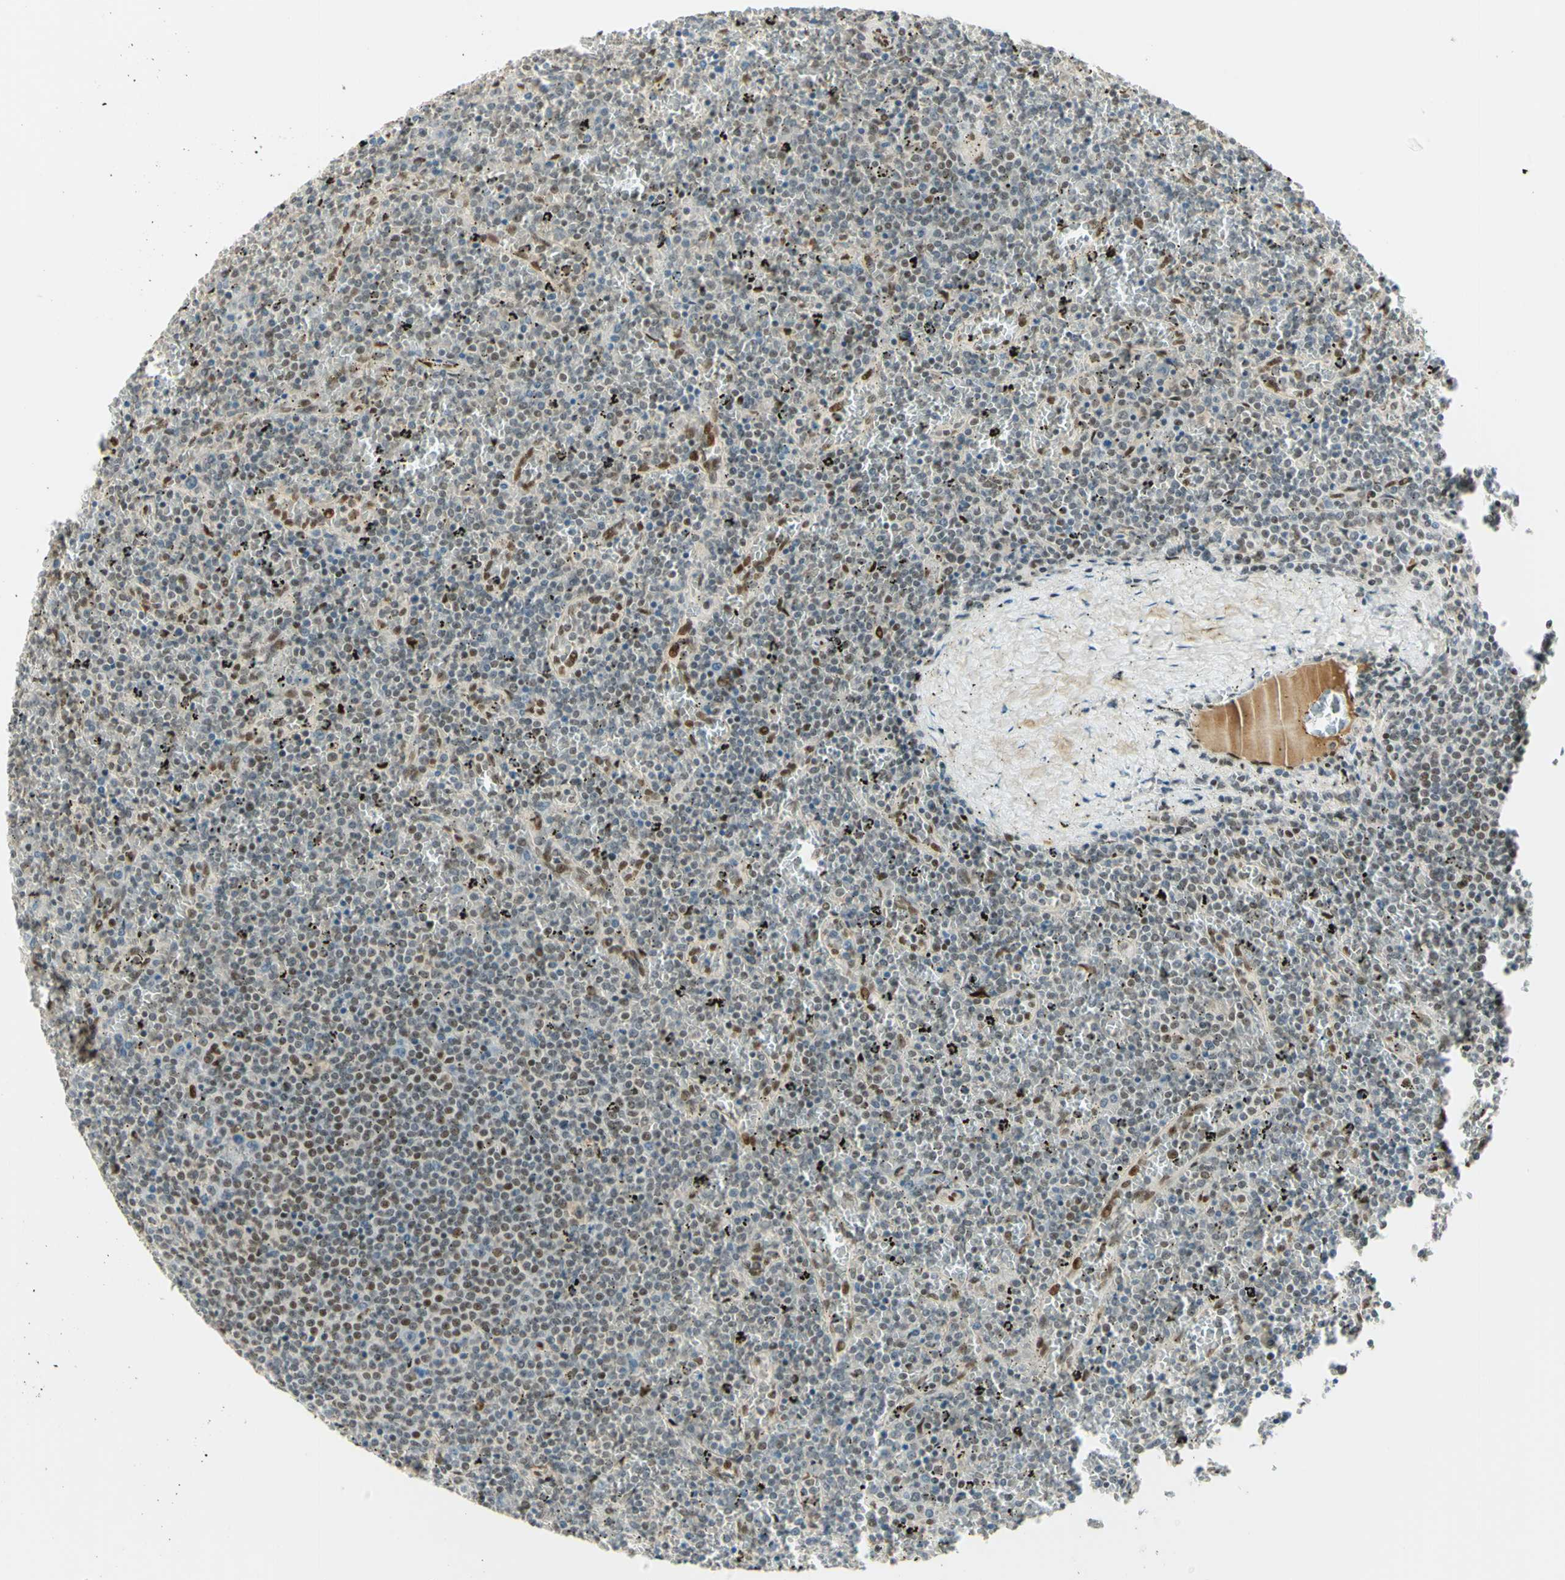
{"staining": {"intensity": "moderate", "quantity": "25%-75%", "location": "nuclear"}, "tissue": "lymphoma", "cell_type": "Tumor cells", "image_type": "cancer", "snomed": [{"axis": "morphology", "description": "Malignant lymphoma, non-Hodgkin's type, Low grade"}, {"axis": "topography", "description": "Spleen"}], "caption": "Protein staining displays moderate nuclear expression in about 25%-75% of tumor cells in lymphoma. Immunohistochemistry stains the protein in brown and the nuclei are stained blue.", "gene": "DDX1", "patient": {"sex": "female", "age": 77}}